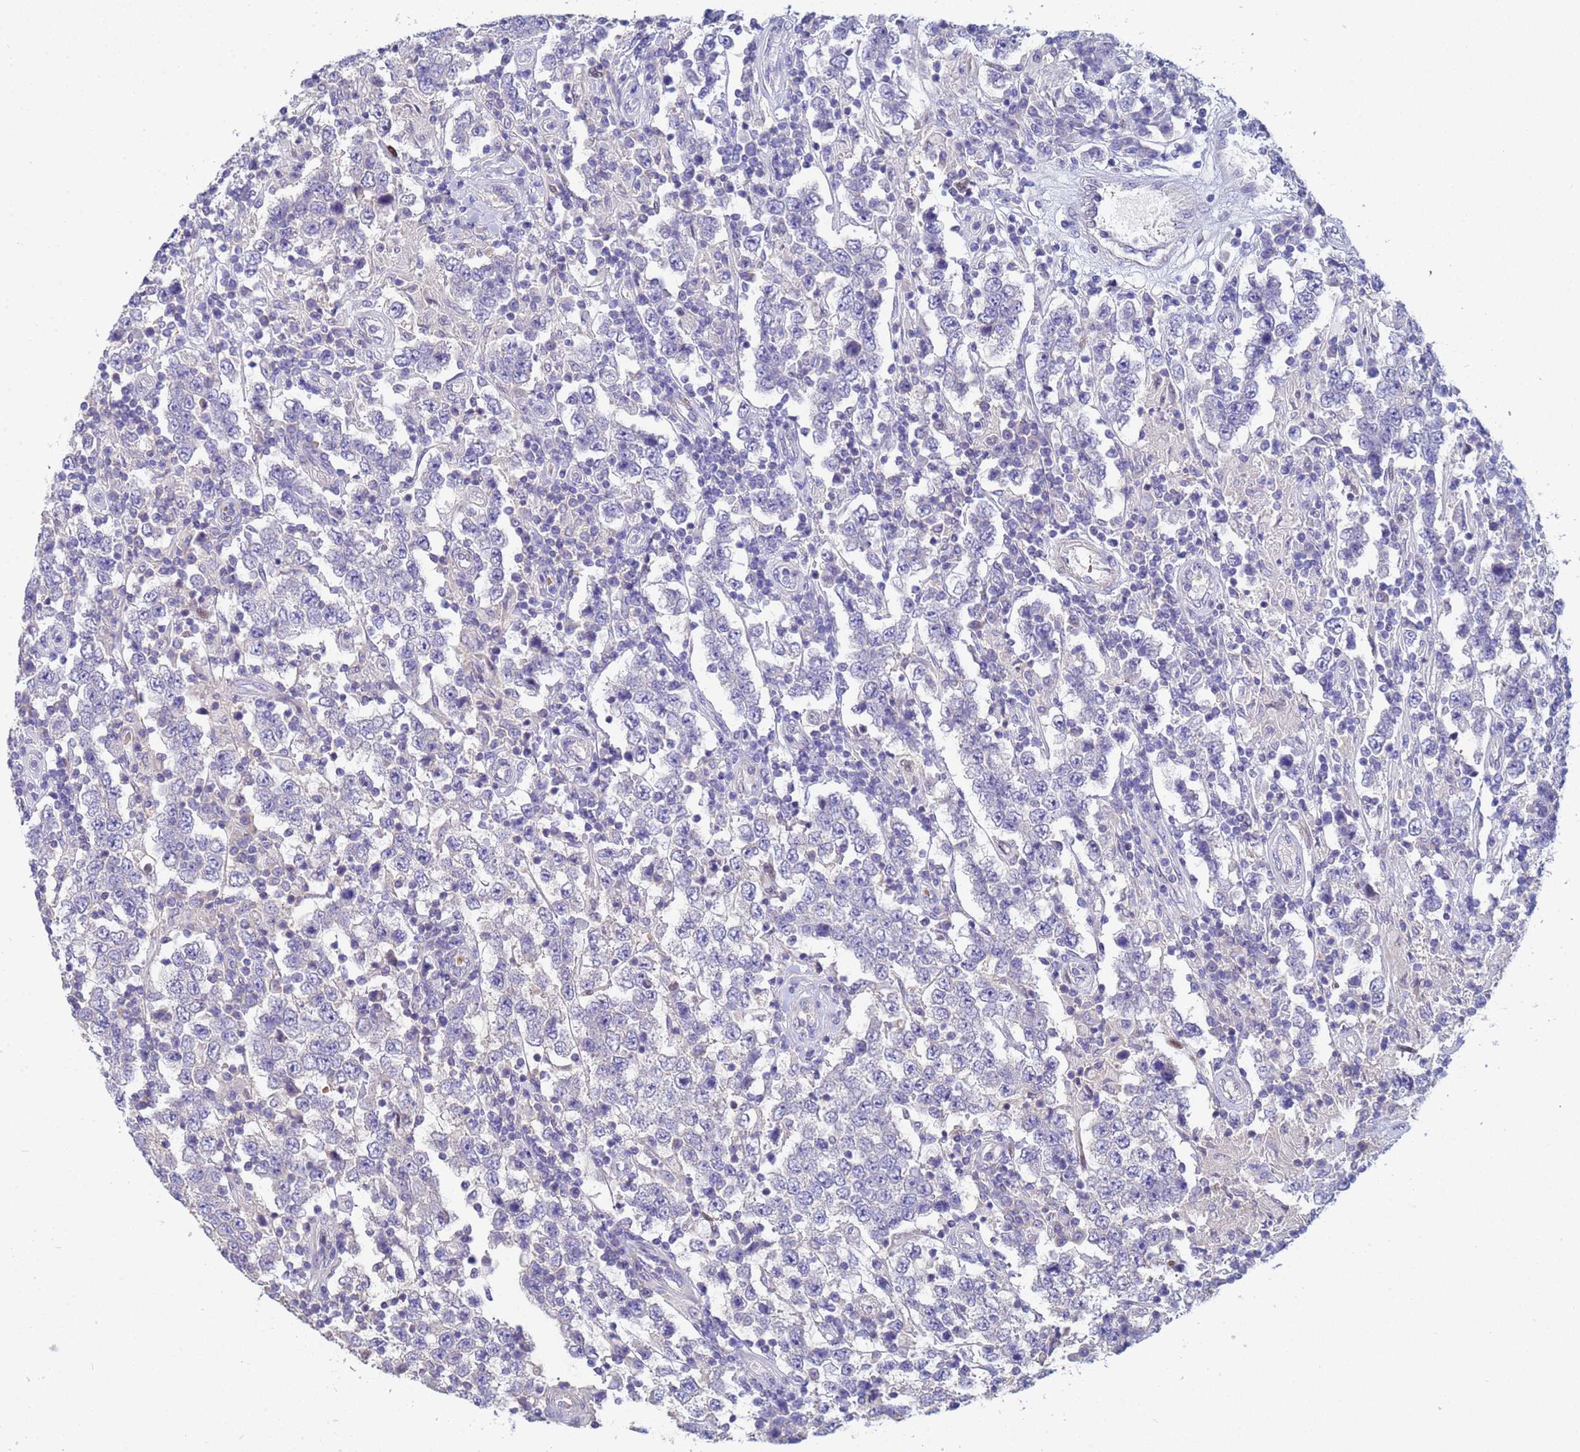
{"staining": {"intensity": "negative", "quantity": "none", "location": "none"}, "tissue": "testis cancer", "cell_type": "Tumor cells", "image_type": "cancer", "snomed": [{"axis": "morphology", "description": "Normal tissue, NOS"}, {"axis": "morphology", "description": "Urothelial carcinoma, High grade"}, {"axis": "morphology", "description": "Seminoma, NOS"}, {"axis": "morphology", "description": "Carcinoma, Embryonal, NOS"}, {"axis": "topography", "description": "Urinary bladder"}, {"axis": "topography", "description": "Testis"}], "caption": "IHC histopathology image of human testis seminoma stained for a protein (brown), which reveals no positivity in tumor cells.", "gene": "PPP6R1", "patient": {"sex": "male", "age": 41}}